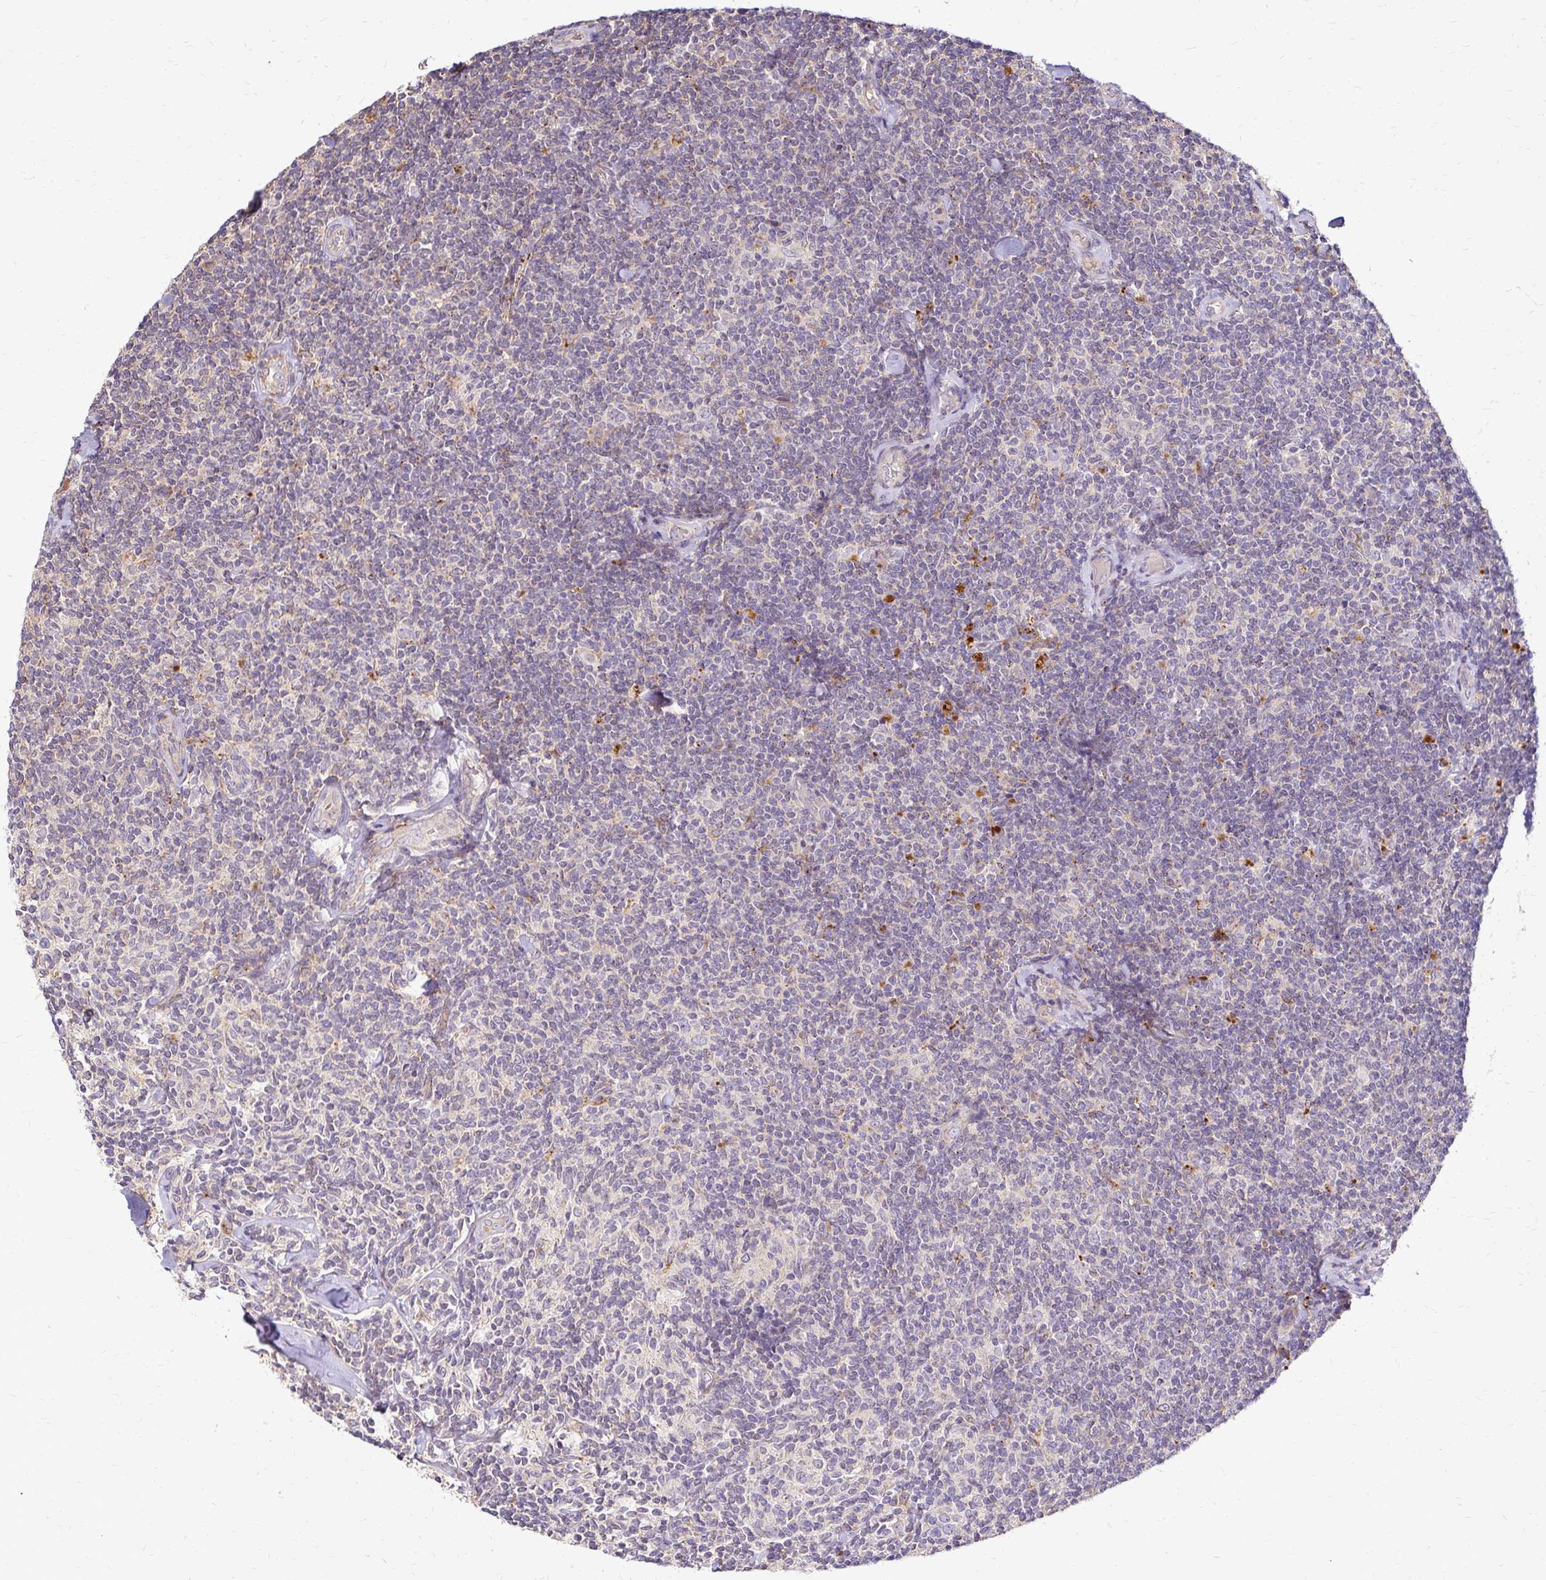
{"staining": {"intensity": "negative", "quantity": "none", "location": "none"}, "tissue": "lymphoma", "cell_type": "Tumor cells", "image_type": "cancer", "snomed": [{"axis": "morphology", "description": "Malignant lymphoma, non-Hodgkin's type, Low grade"}, {"axis": "topography", "description": "Lymph node"}], "caption": "Tumor cells are negative for protein expression in human low-grade malignant lymphoma, non-Hodgkin's type.", "gene": "IDUA", "patient": {"sex": "female", "age": 56}}